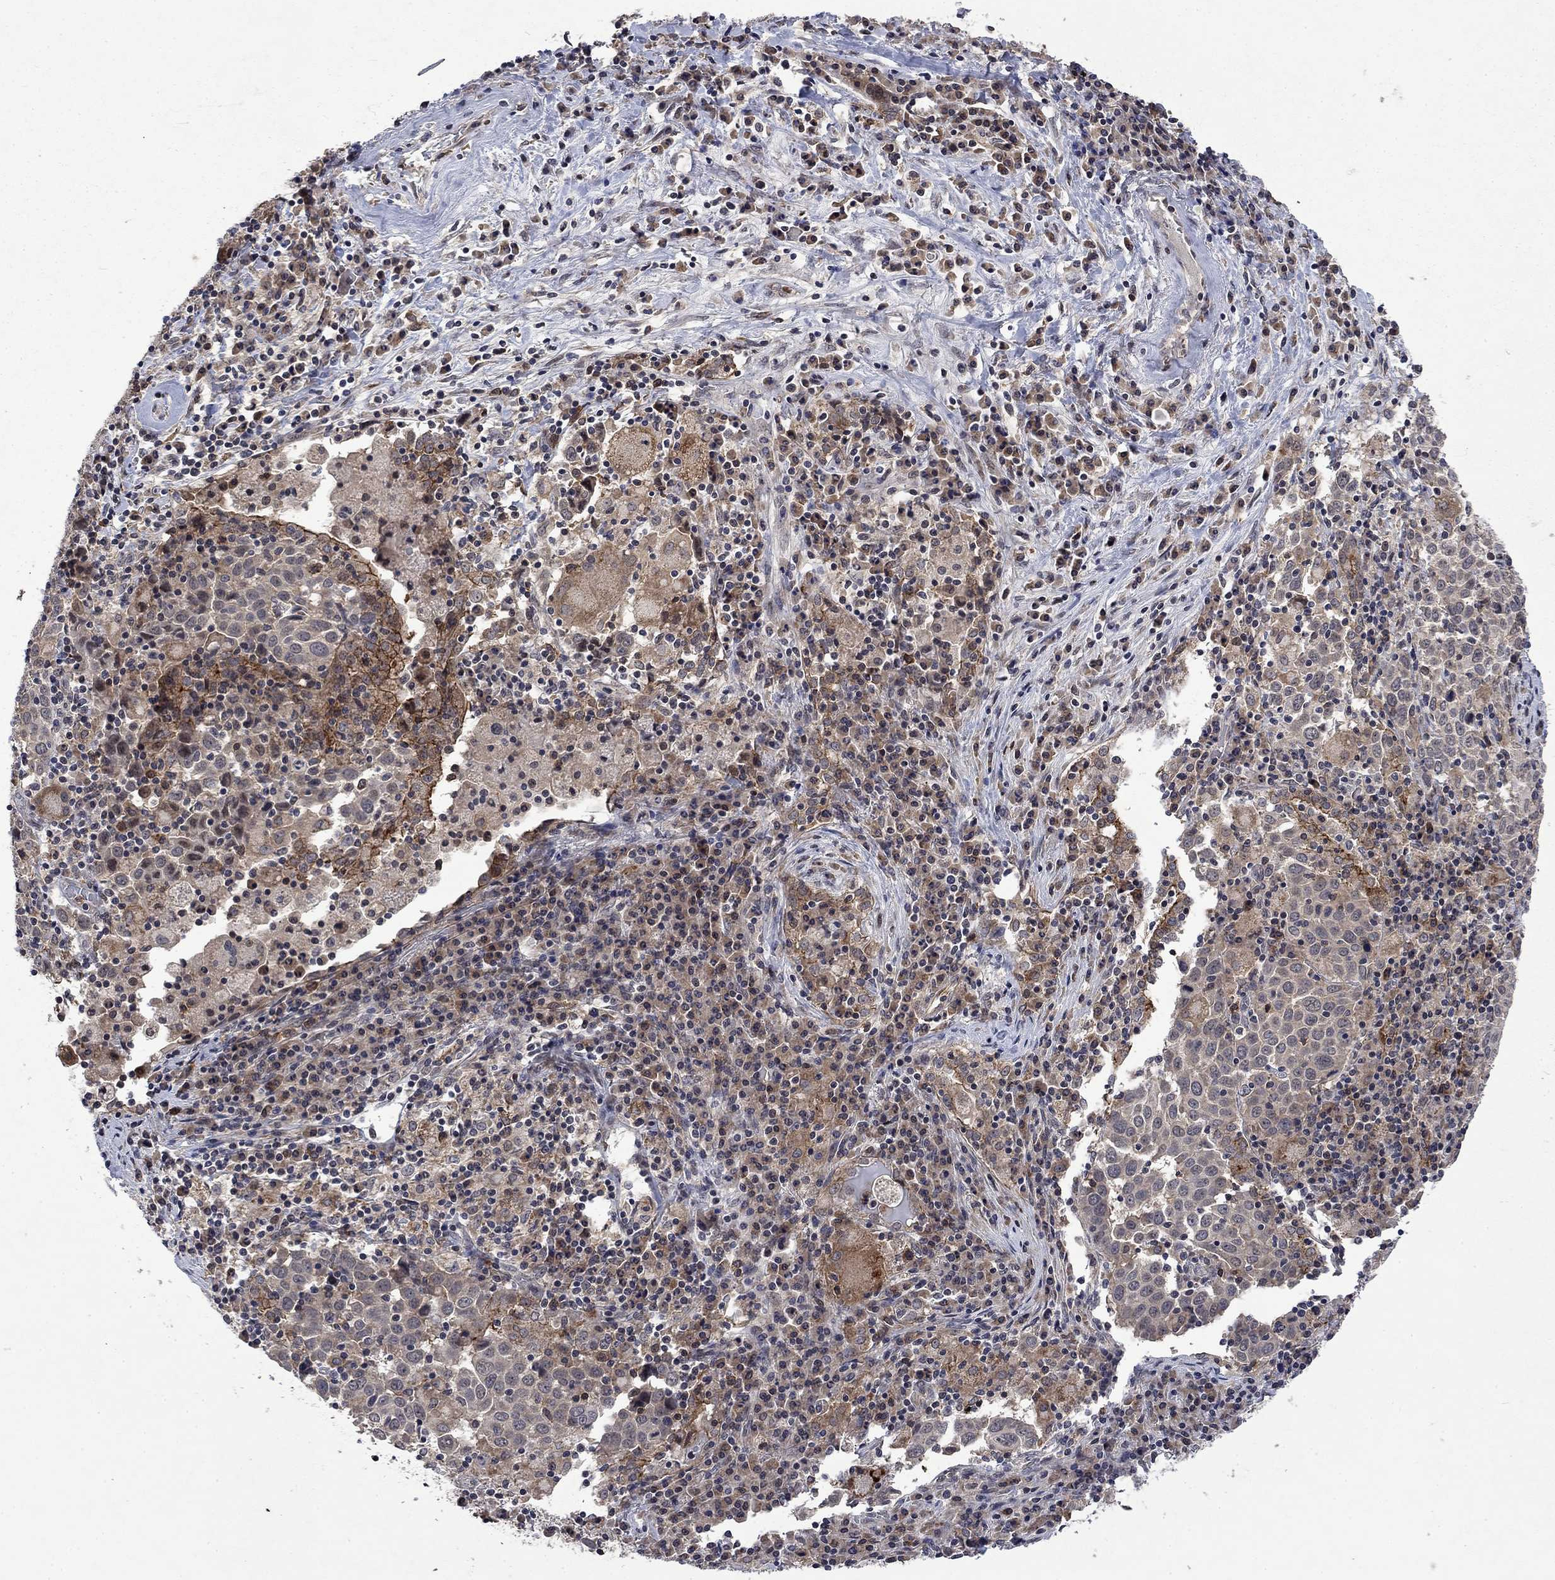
{"staining": {"intensity": "strong", "quantity": "25%-75%", "location": "cytoplasmic/membranous"}, "tissue": "lung cancer", "cell_type": "Tumor cells", "image_type": "cancer", "snomed": [{"axis": "morphology", "description": "Squamous cell carcinoma, NOS"}, {"axis": "topography", "description": "Lung"}], "caption": "The histopathology image exhibits staining of lung cancer, revealing strong cytoplasmic/membranous protein positivity (brown color) within tumor cells.", "gene": "PPP1R9A", "patient": {"sex": "male", "age": 57}}